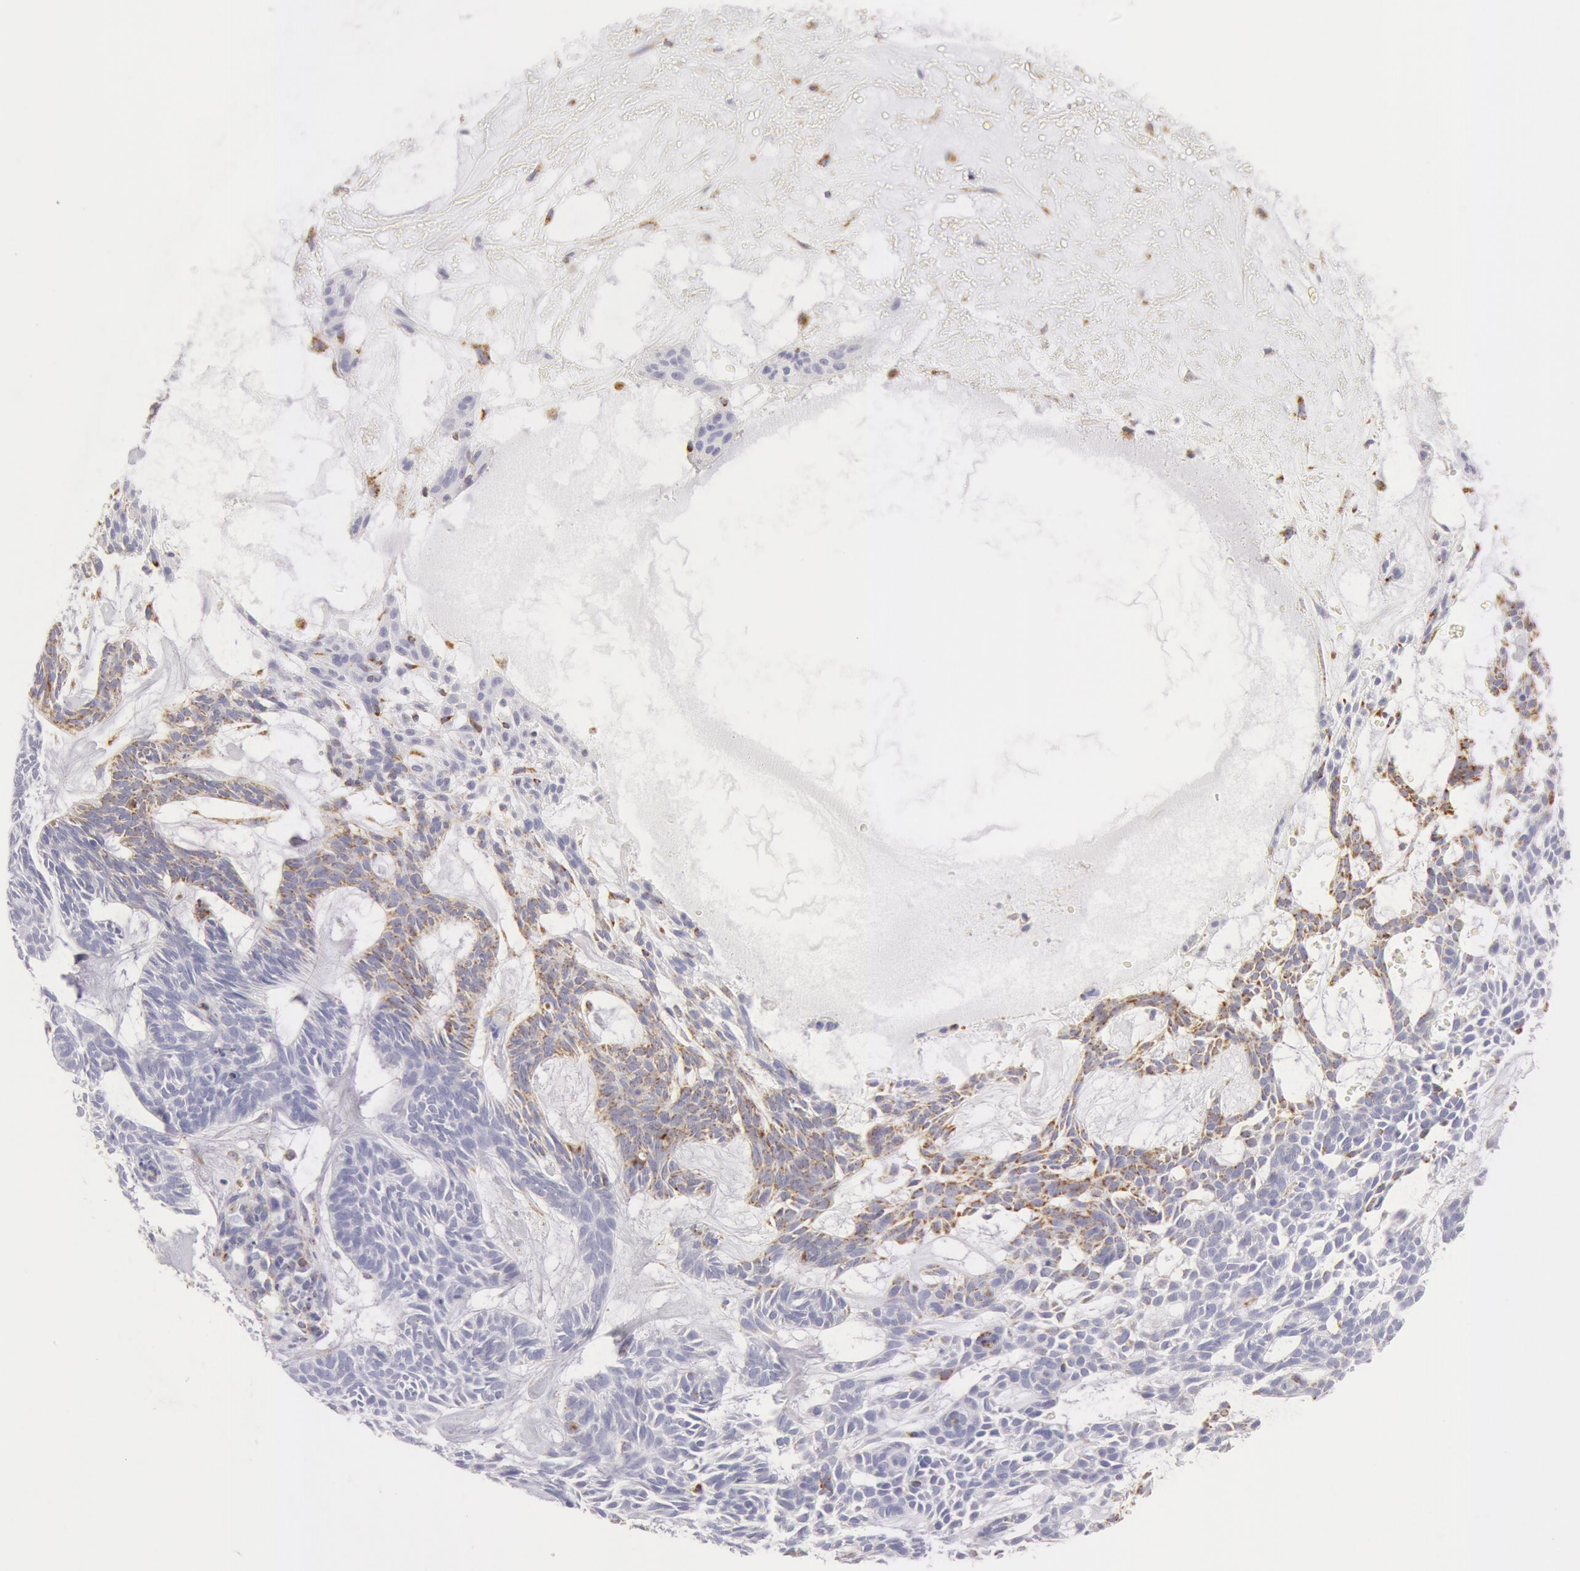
{"staining": {"intensity": "weak", "quantity": "<25%", "location": "cytoplasmic/membranous"}, "tissue": "skin cancer", "cell_type": "Tumor cells", "image_type": "cancer", "snomed": [{"axis": "morphology", "description": "Basal cell carcinoma"}, {"axis": "topography", "description": "Skin"}], "caption": "Skin cancer (basal cell carcinoma) stained for a protein using IHC demonstrates no positivity tumor cells.", "gene": "ATP5F1B", "patient": {"sex": "male", "age": 75}}